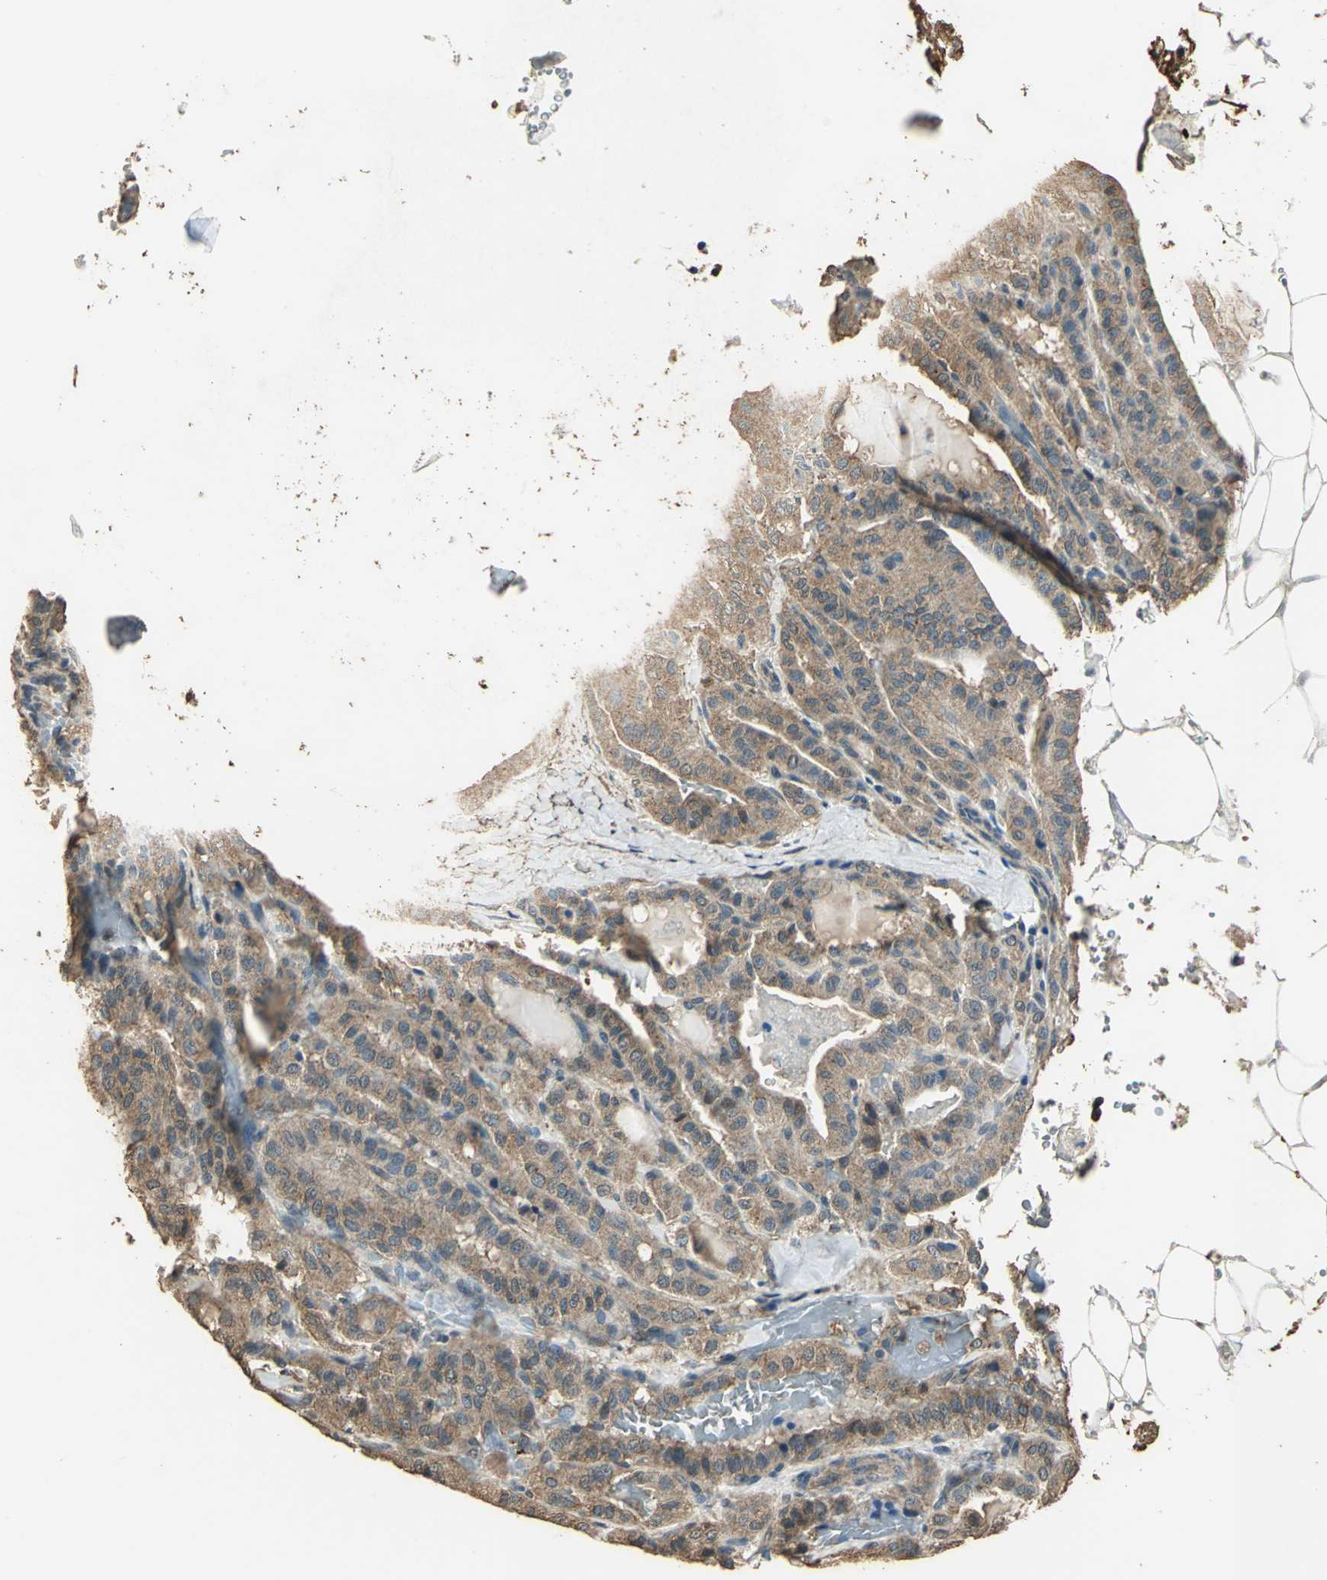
{"staining": {"intensity": "moderate", "quantity": ">75%", "location": "cytoplasmic/membranous"}, "tissue": "thyroid cancer", "cell_type": "Tumor cells", "image_type": "cancer", "snomed": [{"axis": "morphology", "description": "Papillary adenocarcinoma, NOS"}, {"axis": "topography", "description": "Thyroid gland"}], "caption": "This is an image of immunohistochemistry staining of papillary adenocarcinoma (thyroid), which shows moderate expression in the cytoplasmic/membranous of tumor cells.", "gene": "TMPRSS4", "patient": {"sex": "male", "age": 77}}